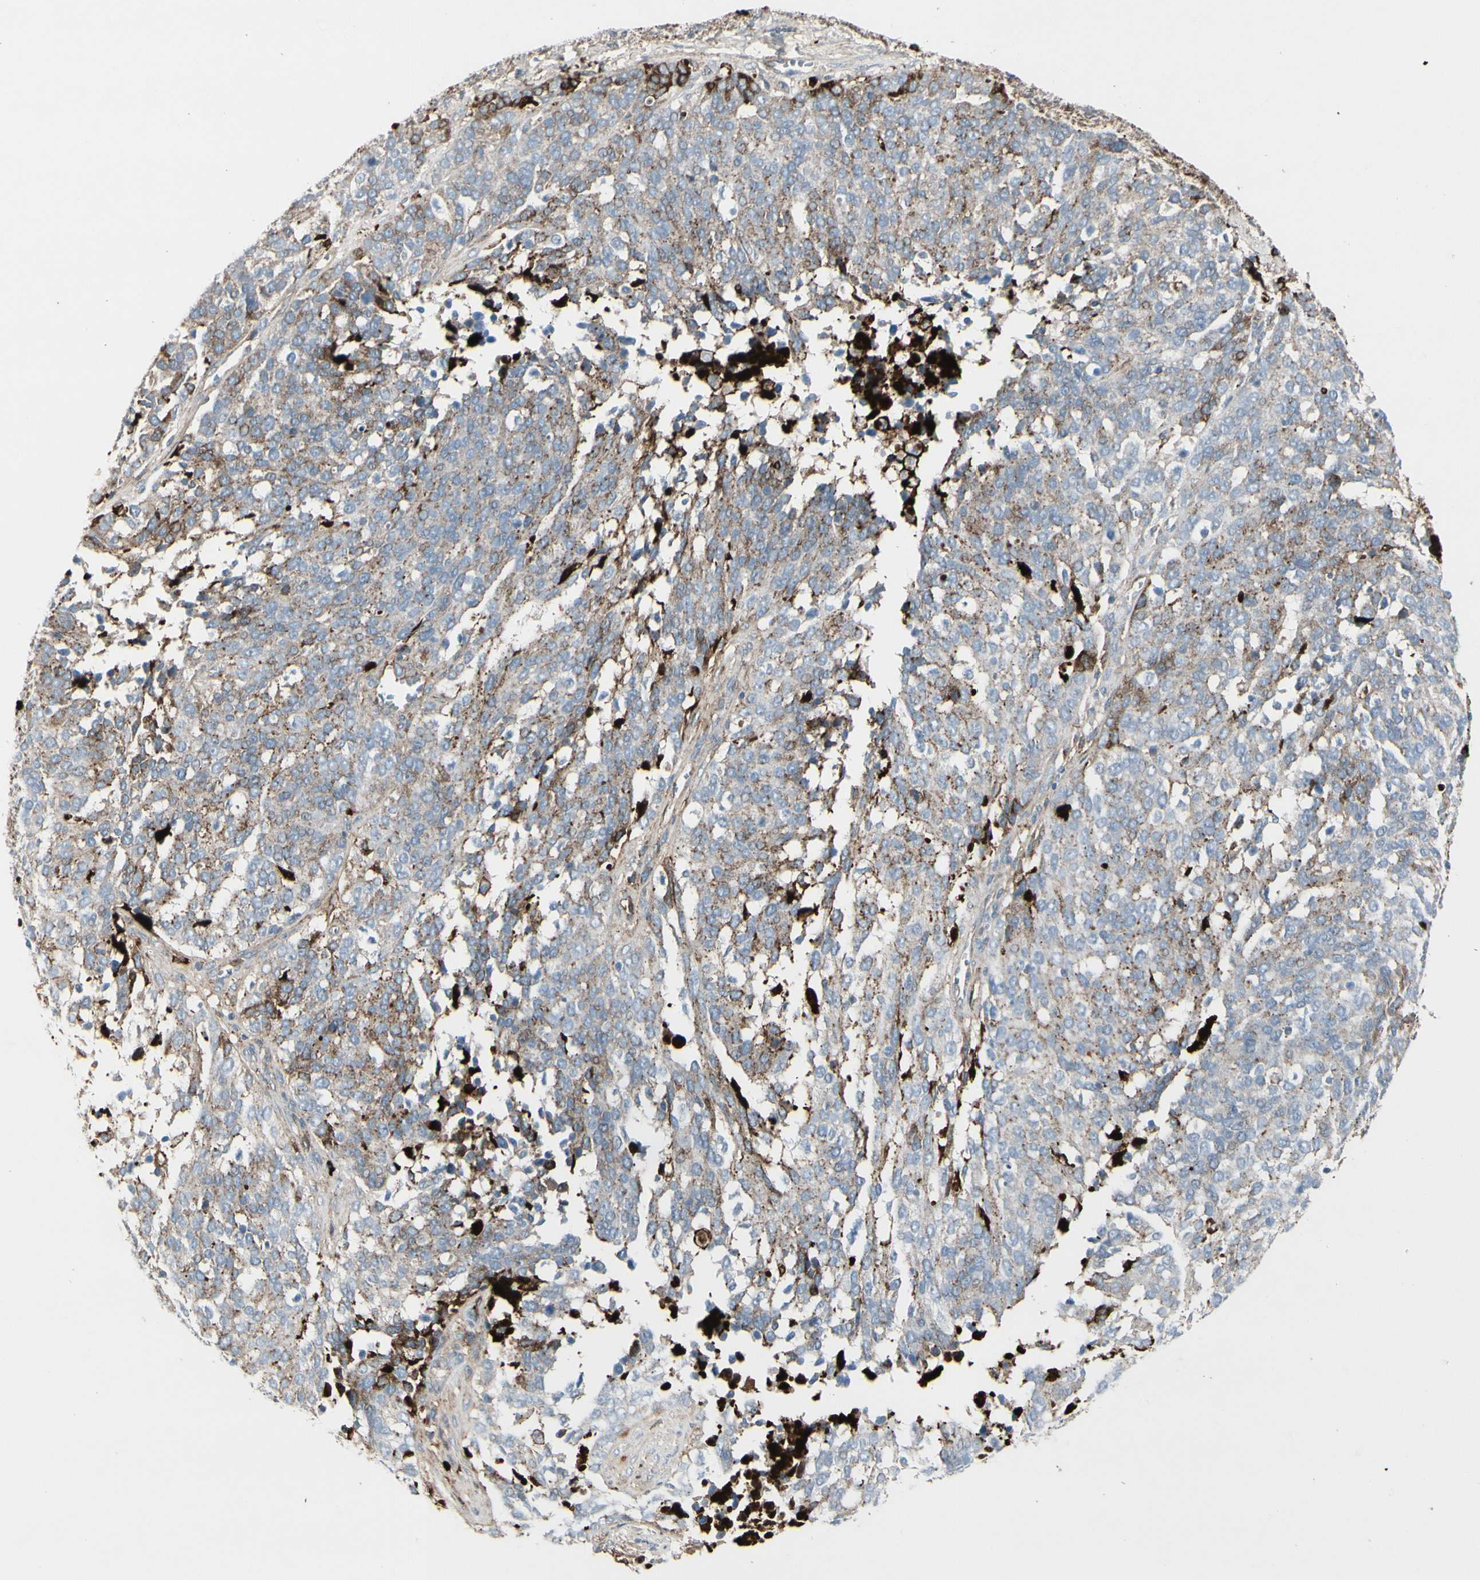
{"staining": {"intensity": "weak", "quantity": "<25%", "location": "cytoplasmic/membranous"}, "tissue": "ovarian cancer", "cell_type": "Tumor cells", "image_type": "cancer", "snomed": [{"axis": "morphology", "description": "Cystadenocarcinoma, serous, NOS"}, {"axis": "topography", "description": "Ovary"}], "caption": "Immunohistochemistry (IHC) histopathology image of ovarian cancer (serous cystadenocarcinoma) stained for a protein (brown), which reveals no expression in tumor cells. (DAB immunohistochemistry visualized using brightfield microscopy, high magnification).", "gene": "IGHG1", "patient": {"sex": "female", "age": 44}}